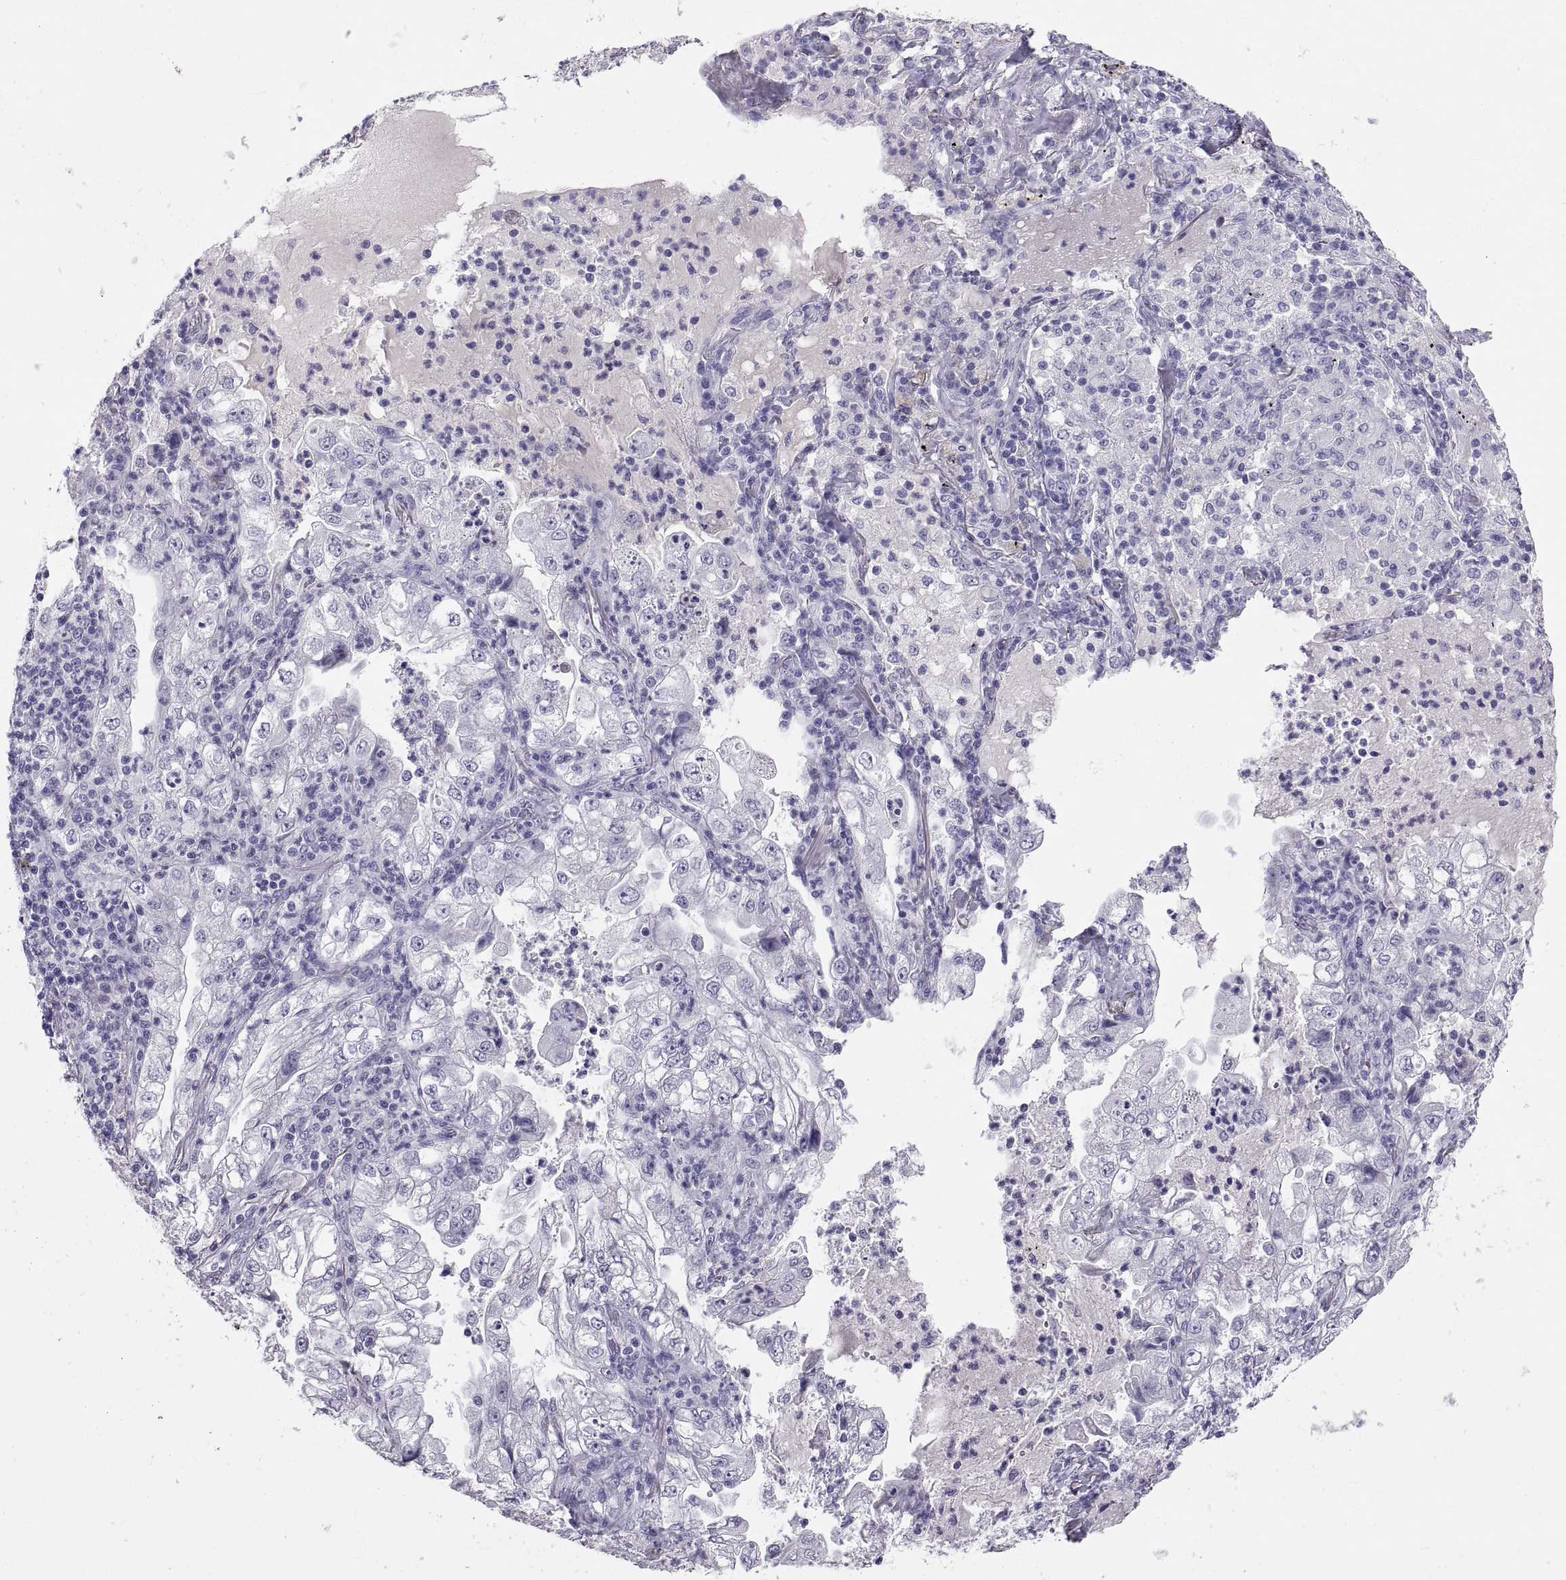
{"staining": {"intensity": "negative", "quantity": "none", "location": "none"}, "tissue": "lung cancer", "cell_type": "Tumor cells", "image_type": "cancer", "snomed": [{"axis": "morphology", "description": "Adenocarcinoma, NOS"}, {"axis": "topography", "description": "Lung"}], "caption": "DAB (3,3'-diaminobenzidine) immunohistochemical staining of lung cancer (adenocarcinoma) demonstrates no significant expression in tumor cells.", "gene": "IGSF1", "patient": {"sex": "female", "age": 73}}